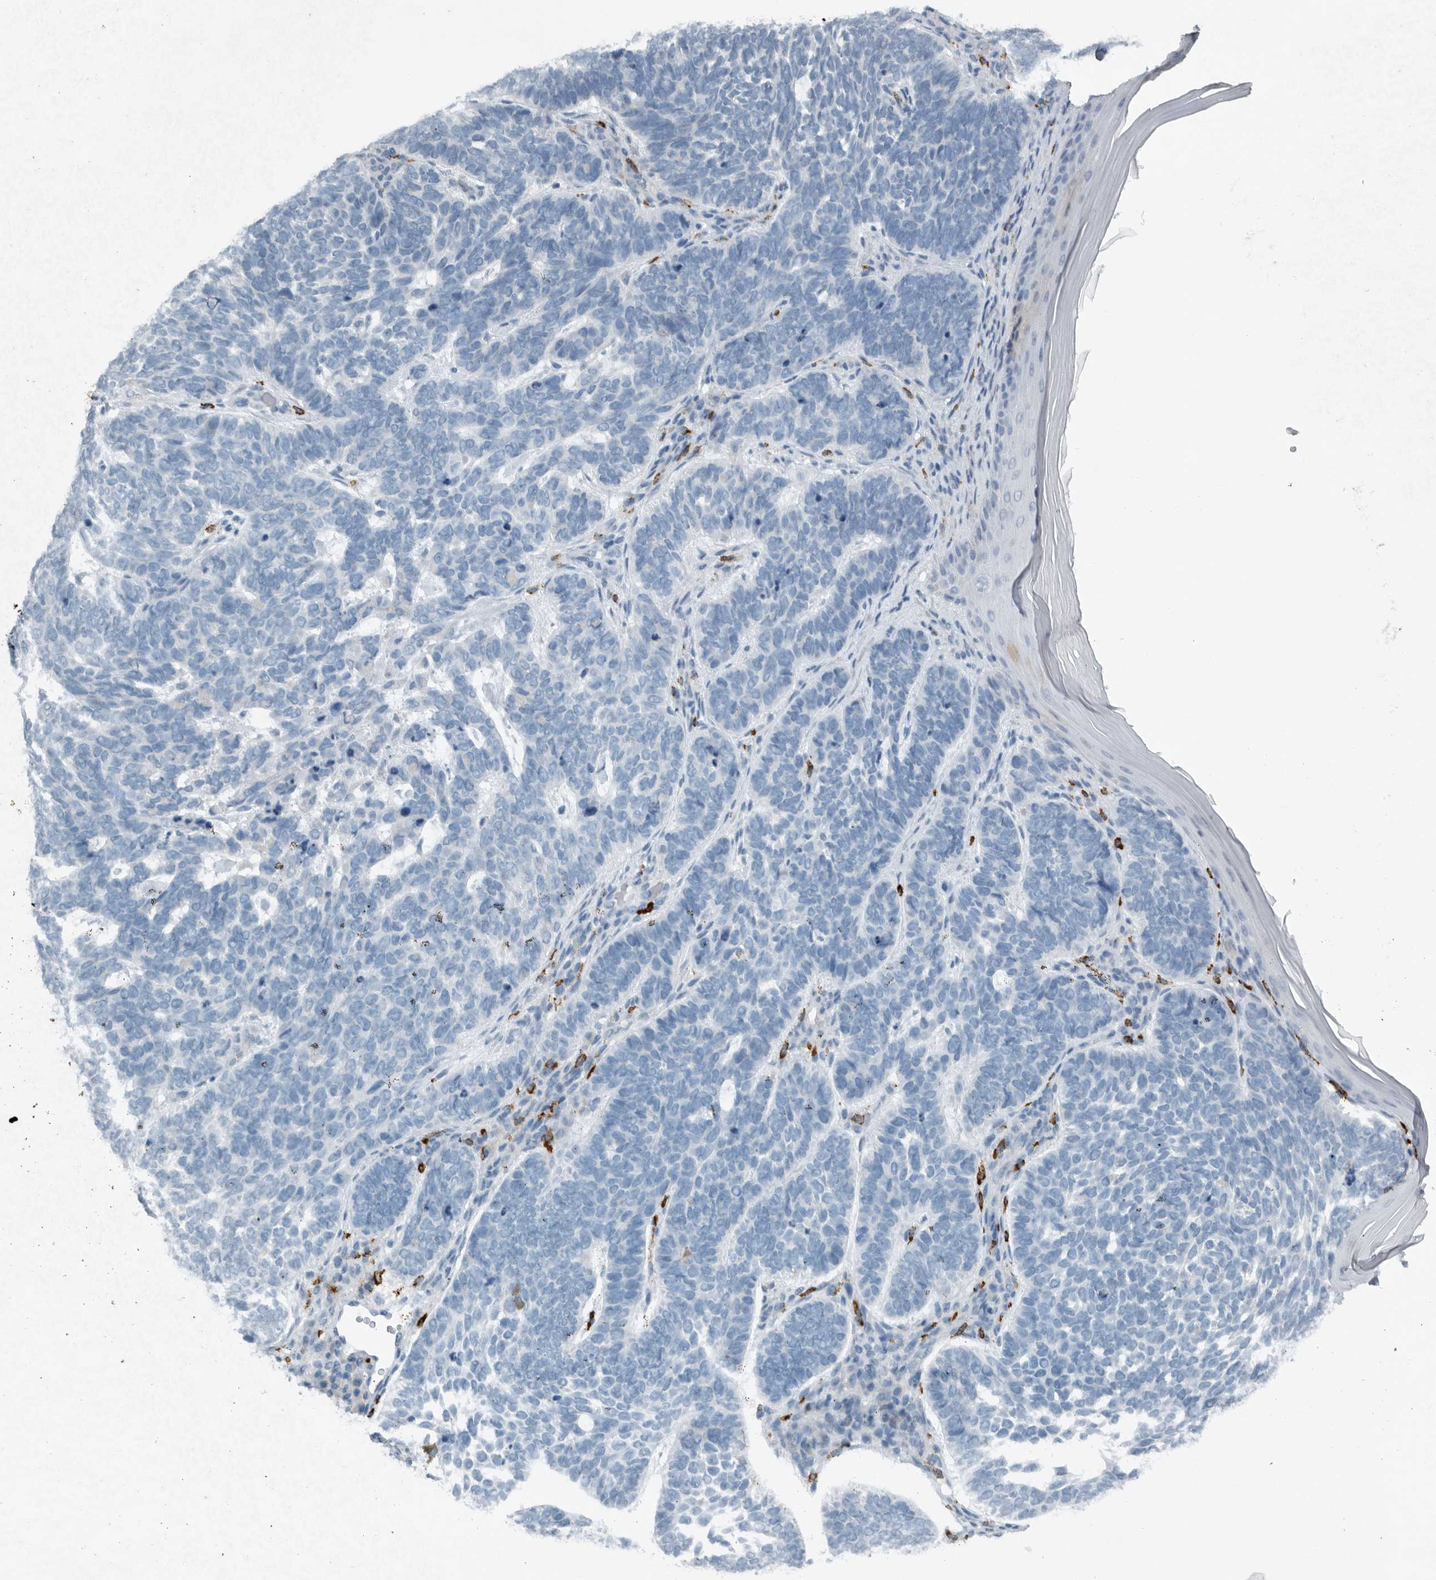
{"staining": {"intensity": "negative", "quantity": "none", "location": "none"}, "tissue": "skin cancer", "cell_type": "Tumor cells", "image_type": "cancer", "snomed": [{"axis": "morphology", "description": "Basal cell carcinoma"}, {"axis": "topography", "description": "Skin"}], "caption": "IHC micrograph of skin cancer (basal cell carcinoma) stained for a protein (brown), which shows no staining in tumor cells.", "gene": "IL20", "patient": {"sex": "female", "age": 85}}